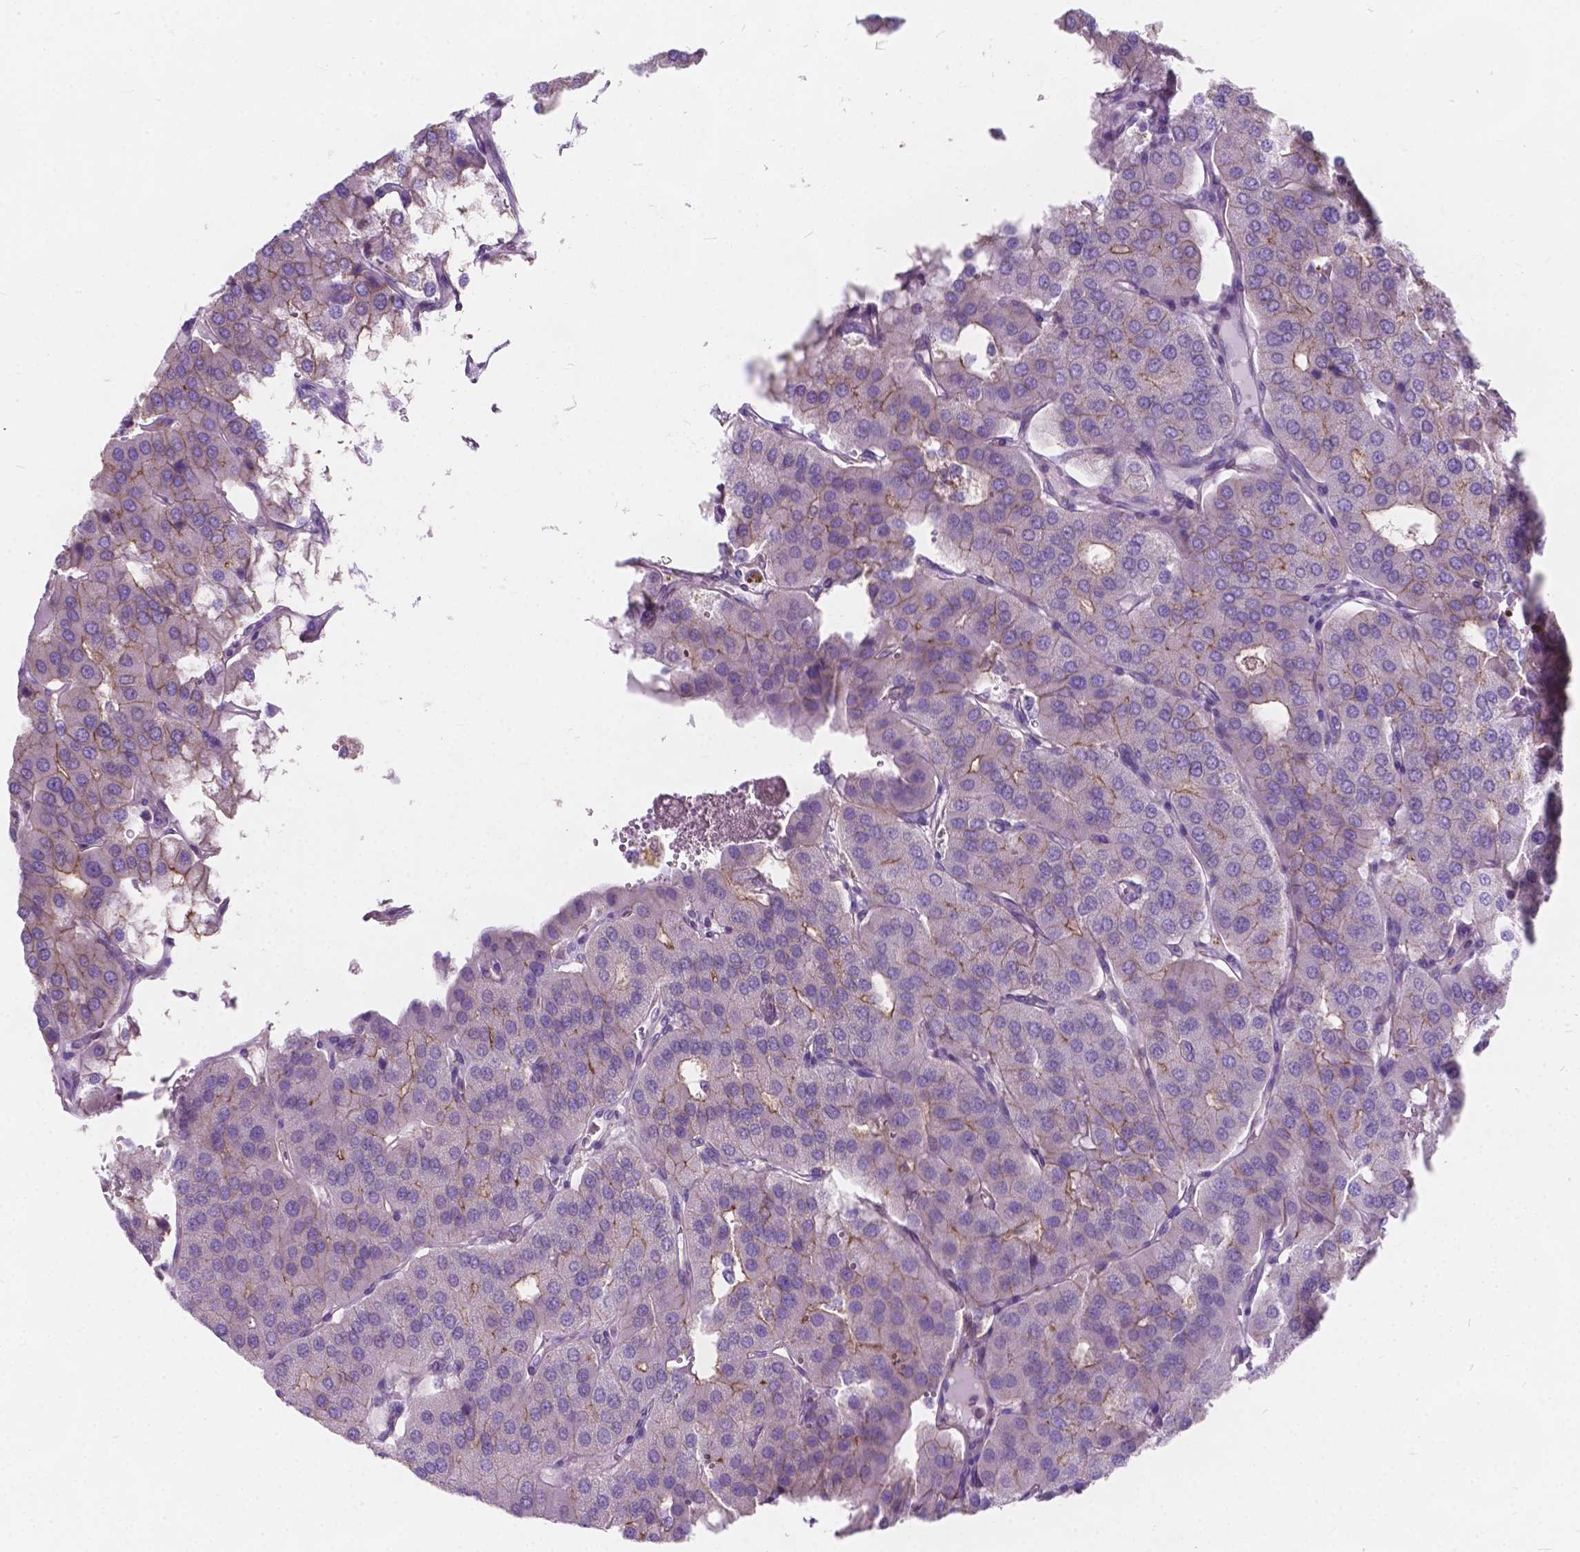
{"staining": {"intensity": "weak", "quantity": "<25%", "location": "cytoplasmic/membranous"}, "tissue": "parathyroid gland", "cell_type": "Glandular cells", "image_type": "normal", "snomed": [{"axis": "morphology", "description": "Normal tissue, NOS"}, {"axis": "morphology", "description": "Adenoma, NOS"}, {"axis": "topography", "description": "Parathyroid gland"}], "caption": "This is a histopathology image of IHC staining of unremarkable parathyroid gland, which shows no expression in glandular cells. (IHC, brightfield microscopy, high magnification).", "gene": "KIAA0040", "patient": {"sex": "female", "age": 86}}